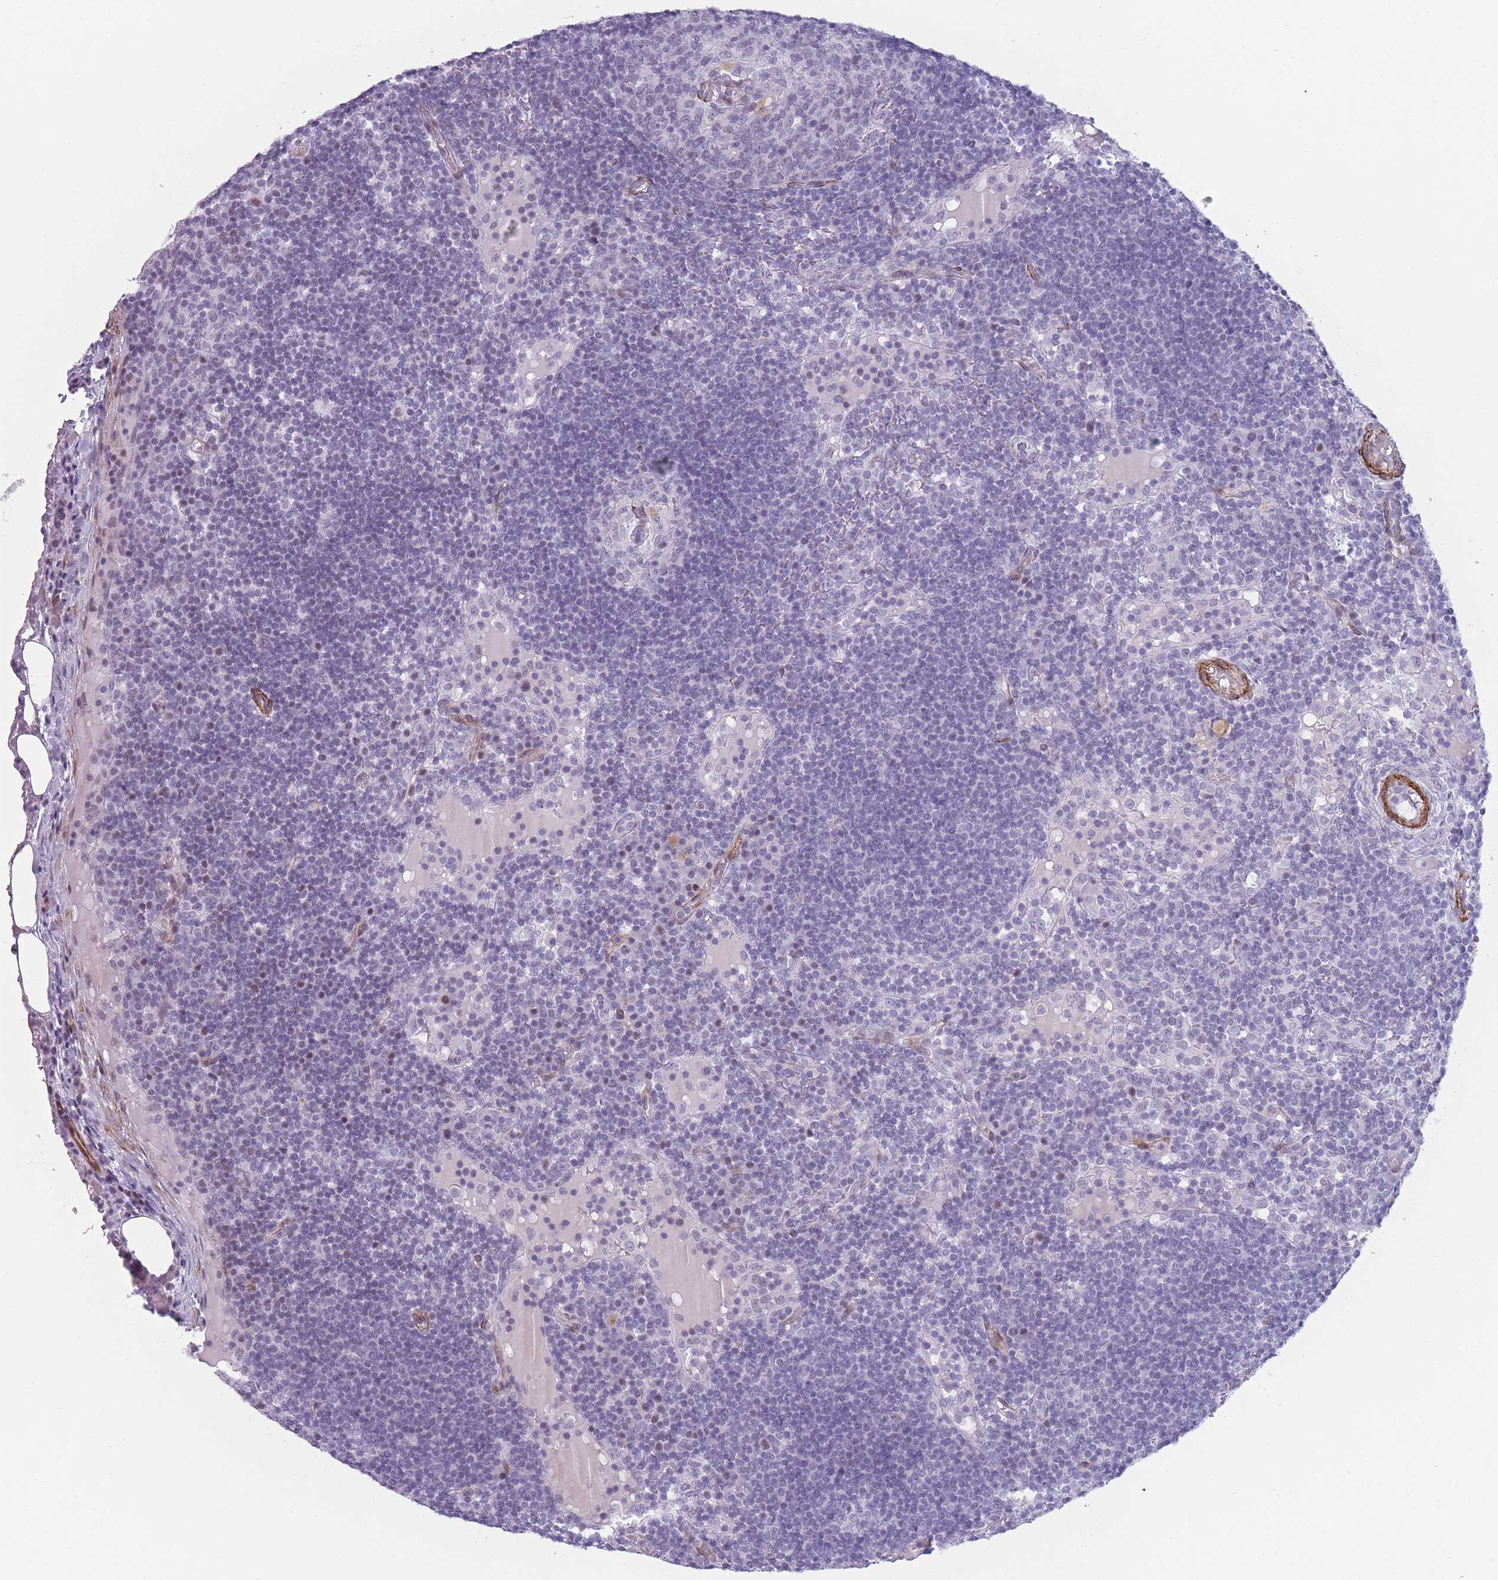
{"staining": {"intensity": "negative", "quantity": "none", "location": "none"}, "tissue": "lymph node", "cell_type": "Germinal center cells", "image_type": "normal", "snomed": [{"axis": "morphology", "description": "Normal tissue, NOS"}, {"axis": "topography", "description": "Lymph node"}], "caption": "Lymph node was stained to show a protein in brown. There is no significant expression in germinal center cells. Brightfield microscopy of immunohistochemistry (IHC) stained with DAB (brown) and hematoxylin (blue), captured at high magnification.", "gene": "IFNA10", "patient": {"sex": "male", "age": 53}}